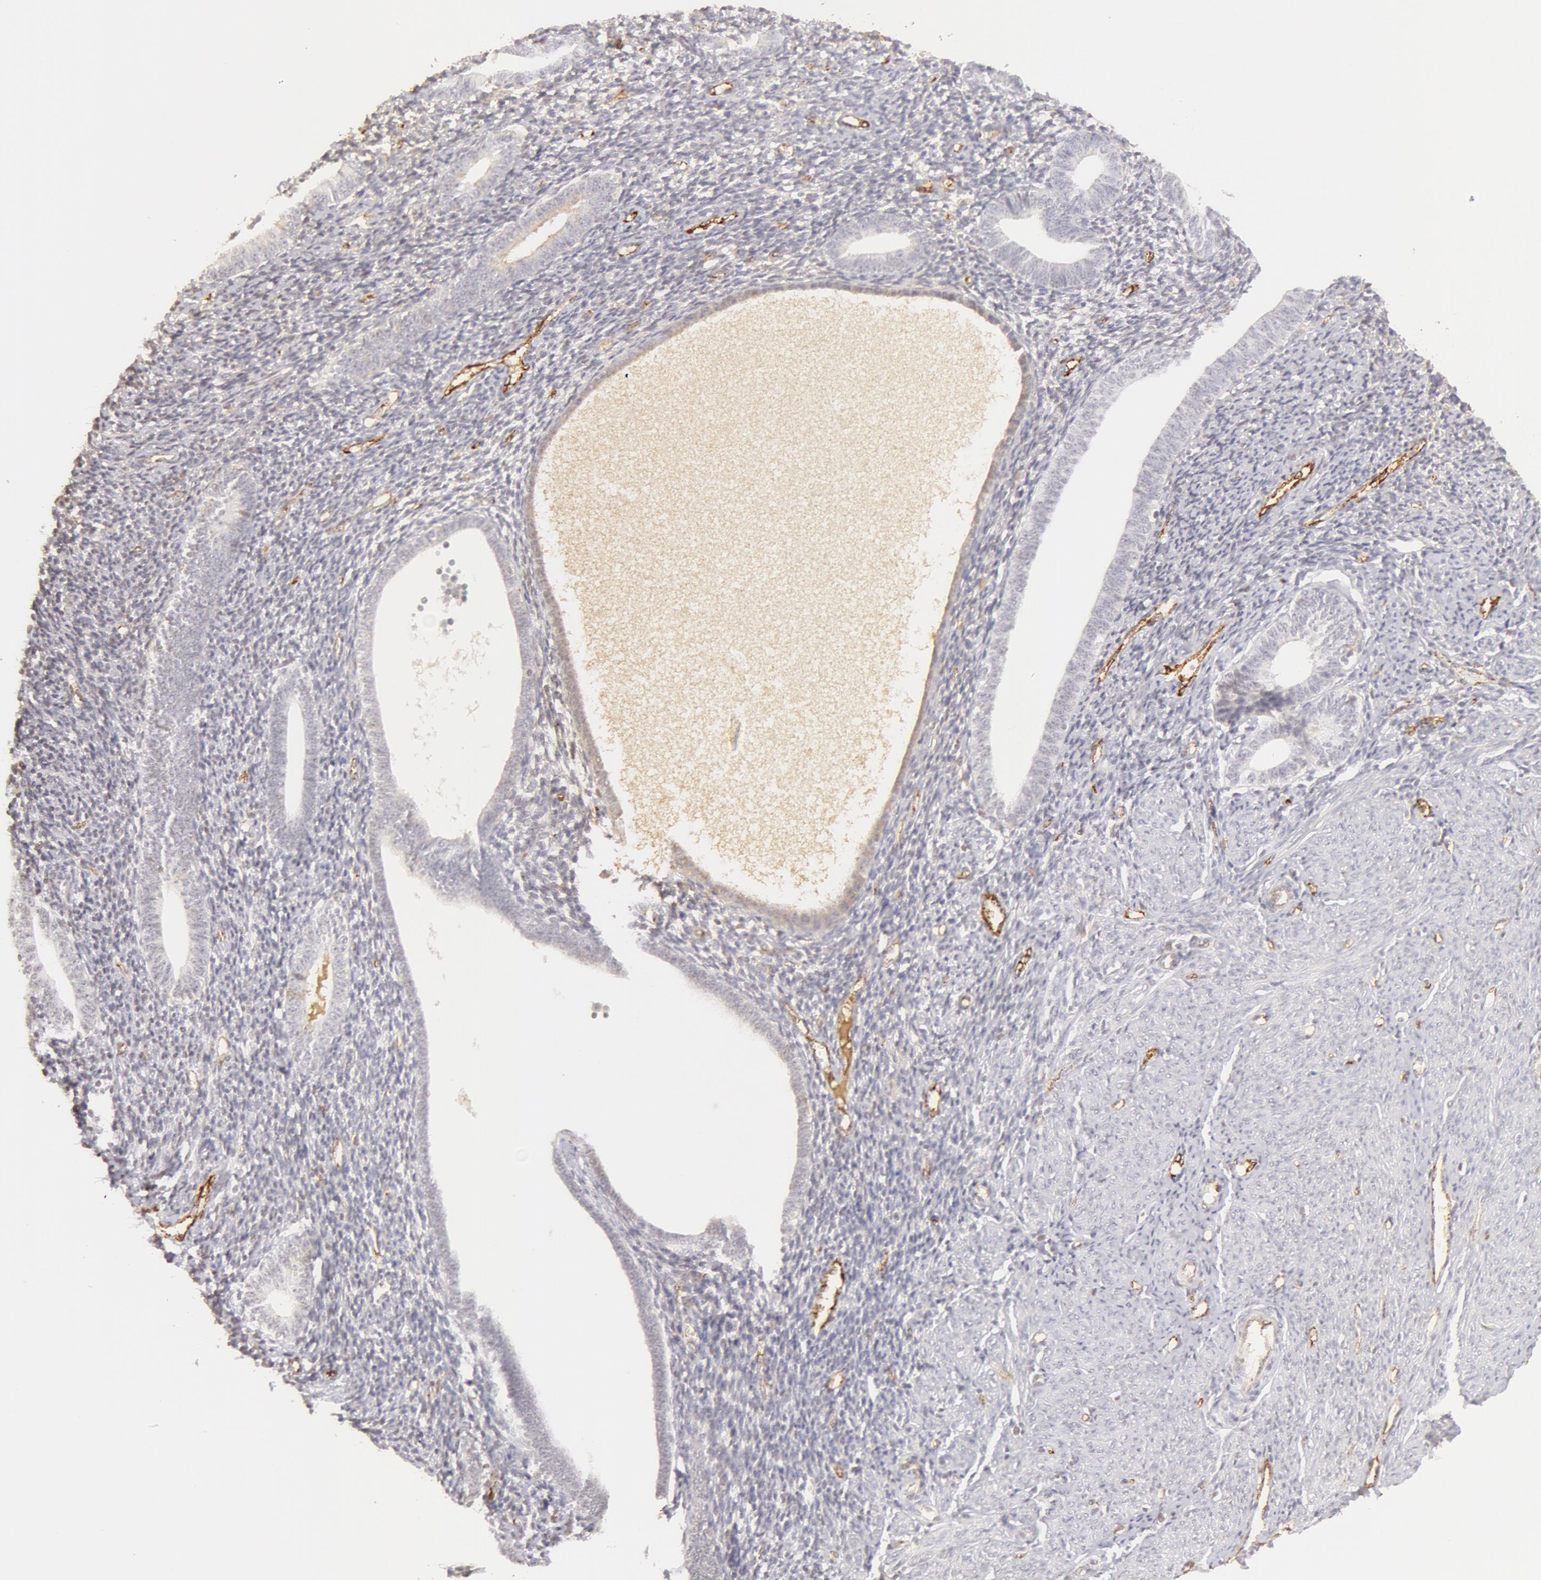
{"staining": {"intensity": "negative", "quantity": "none", "location": "none"}, "tissue": "endometrium", "cell_type": "Cells in endometrial stroma", "image_type": "normal", "snomed": [{"axis": "morphology", "description": "Normal tissue, NOS"}, {"axis": "topography", "description": "Endometrium"}], "caption": "The immunohistochemistry (IHC) micrograph has no significant positivity in cells in endometrial stroma of endometrium.", "gene": "VWF", "patient": {"sex": "female", "age": 52}}